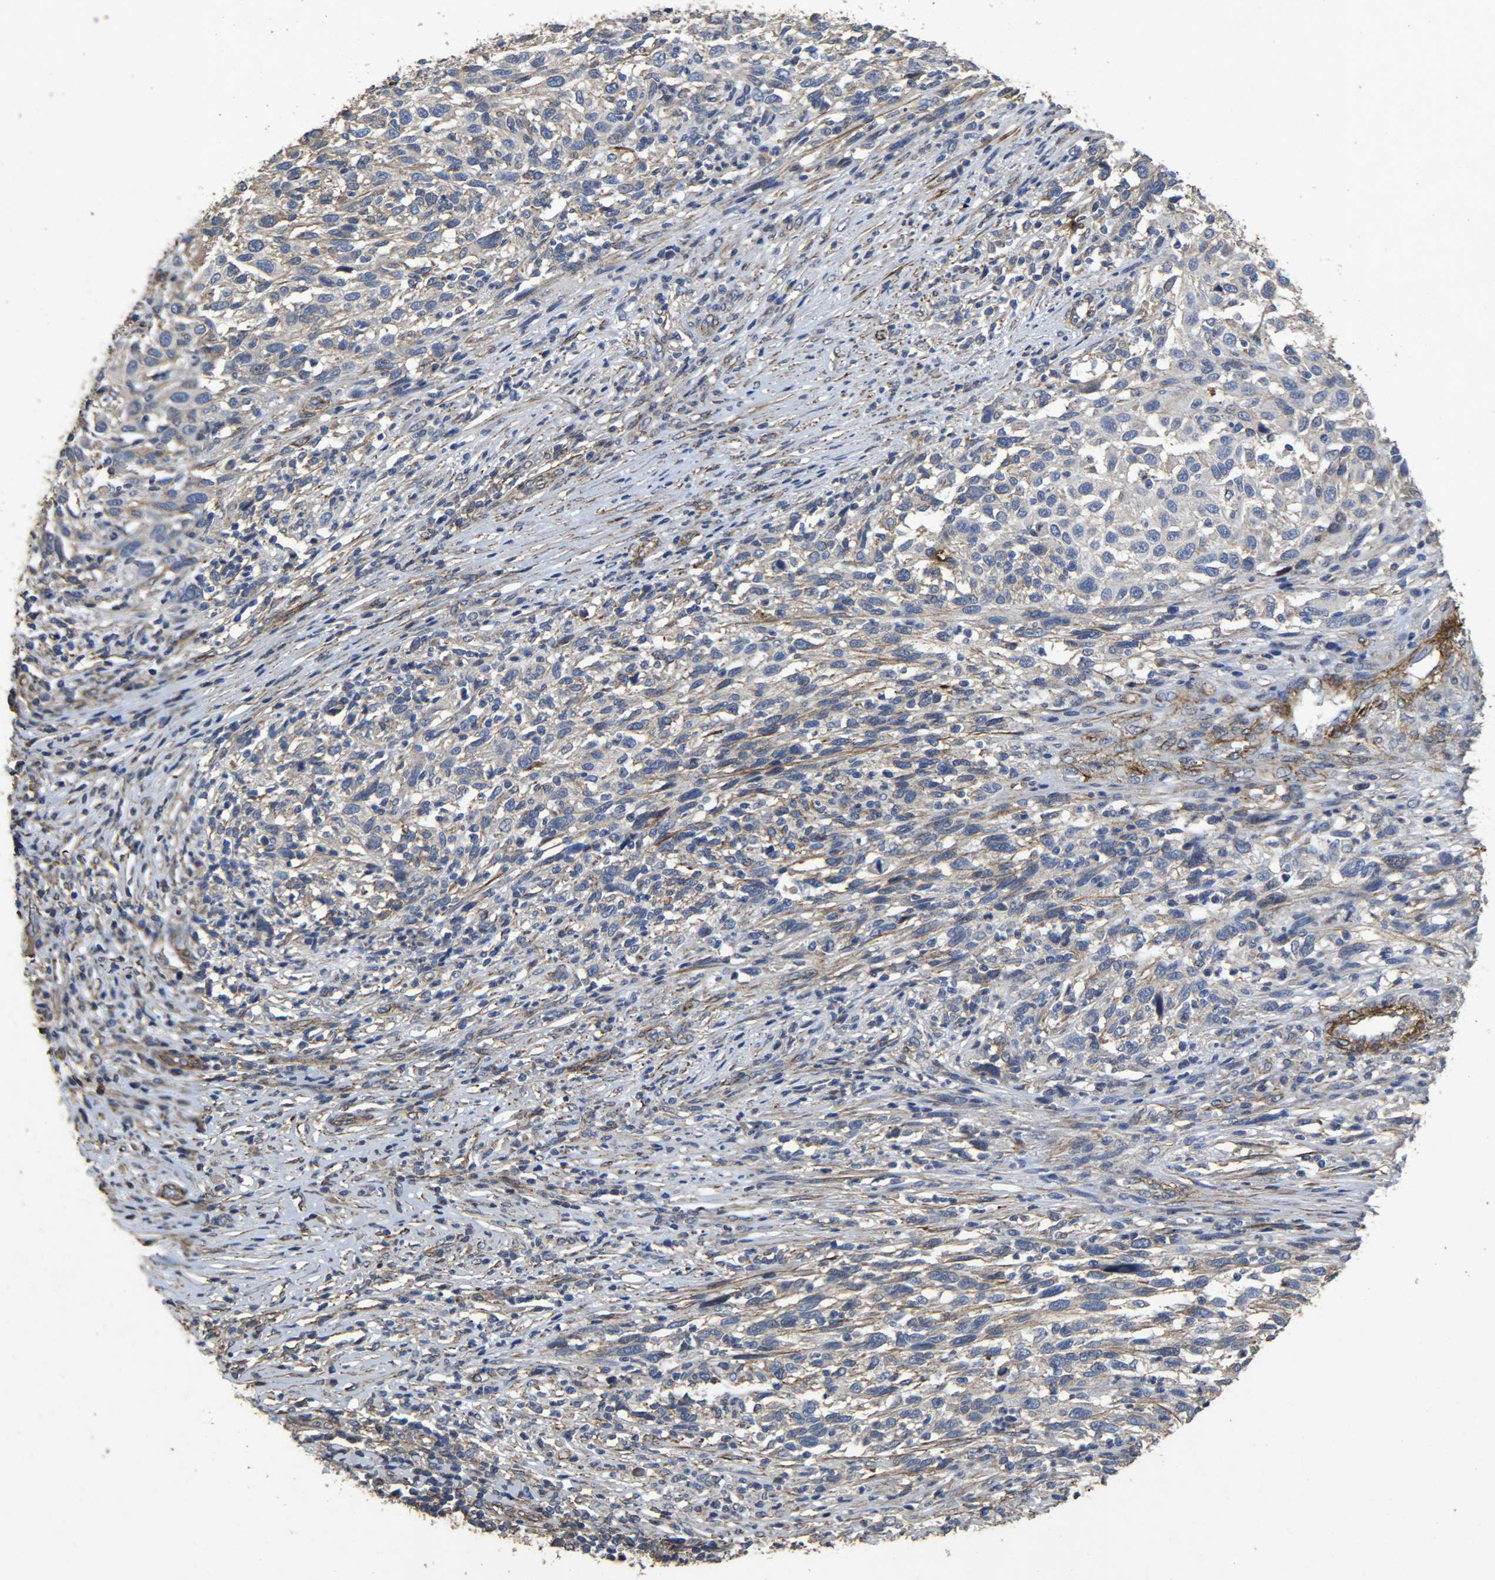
{"staining": {"intensity": "negative", "quantity": "none", "location": "none"}, "tissue": "melanoma", "cell_type": "Tumor cells", "image_type": "cancer", "snomed": [{"axis": "morphology", "description": "Malignant melanoma, Metastatic site"}, {"axis": "topography", "description": "Lymph node"}], "caption": "Micrograph shows no protein expression in tumor cells of malignant melanoma (metastatic site) tissue. (Stains: DAB (3,3'-diaminobenzidine) immunohistochemistry (IHC) with hematoxylin counter stain, Microscopy: brightfield microscopy at high magnification).", "gene": "TPM4", "patient": {"sex": "male", "age": 61}}